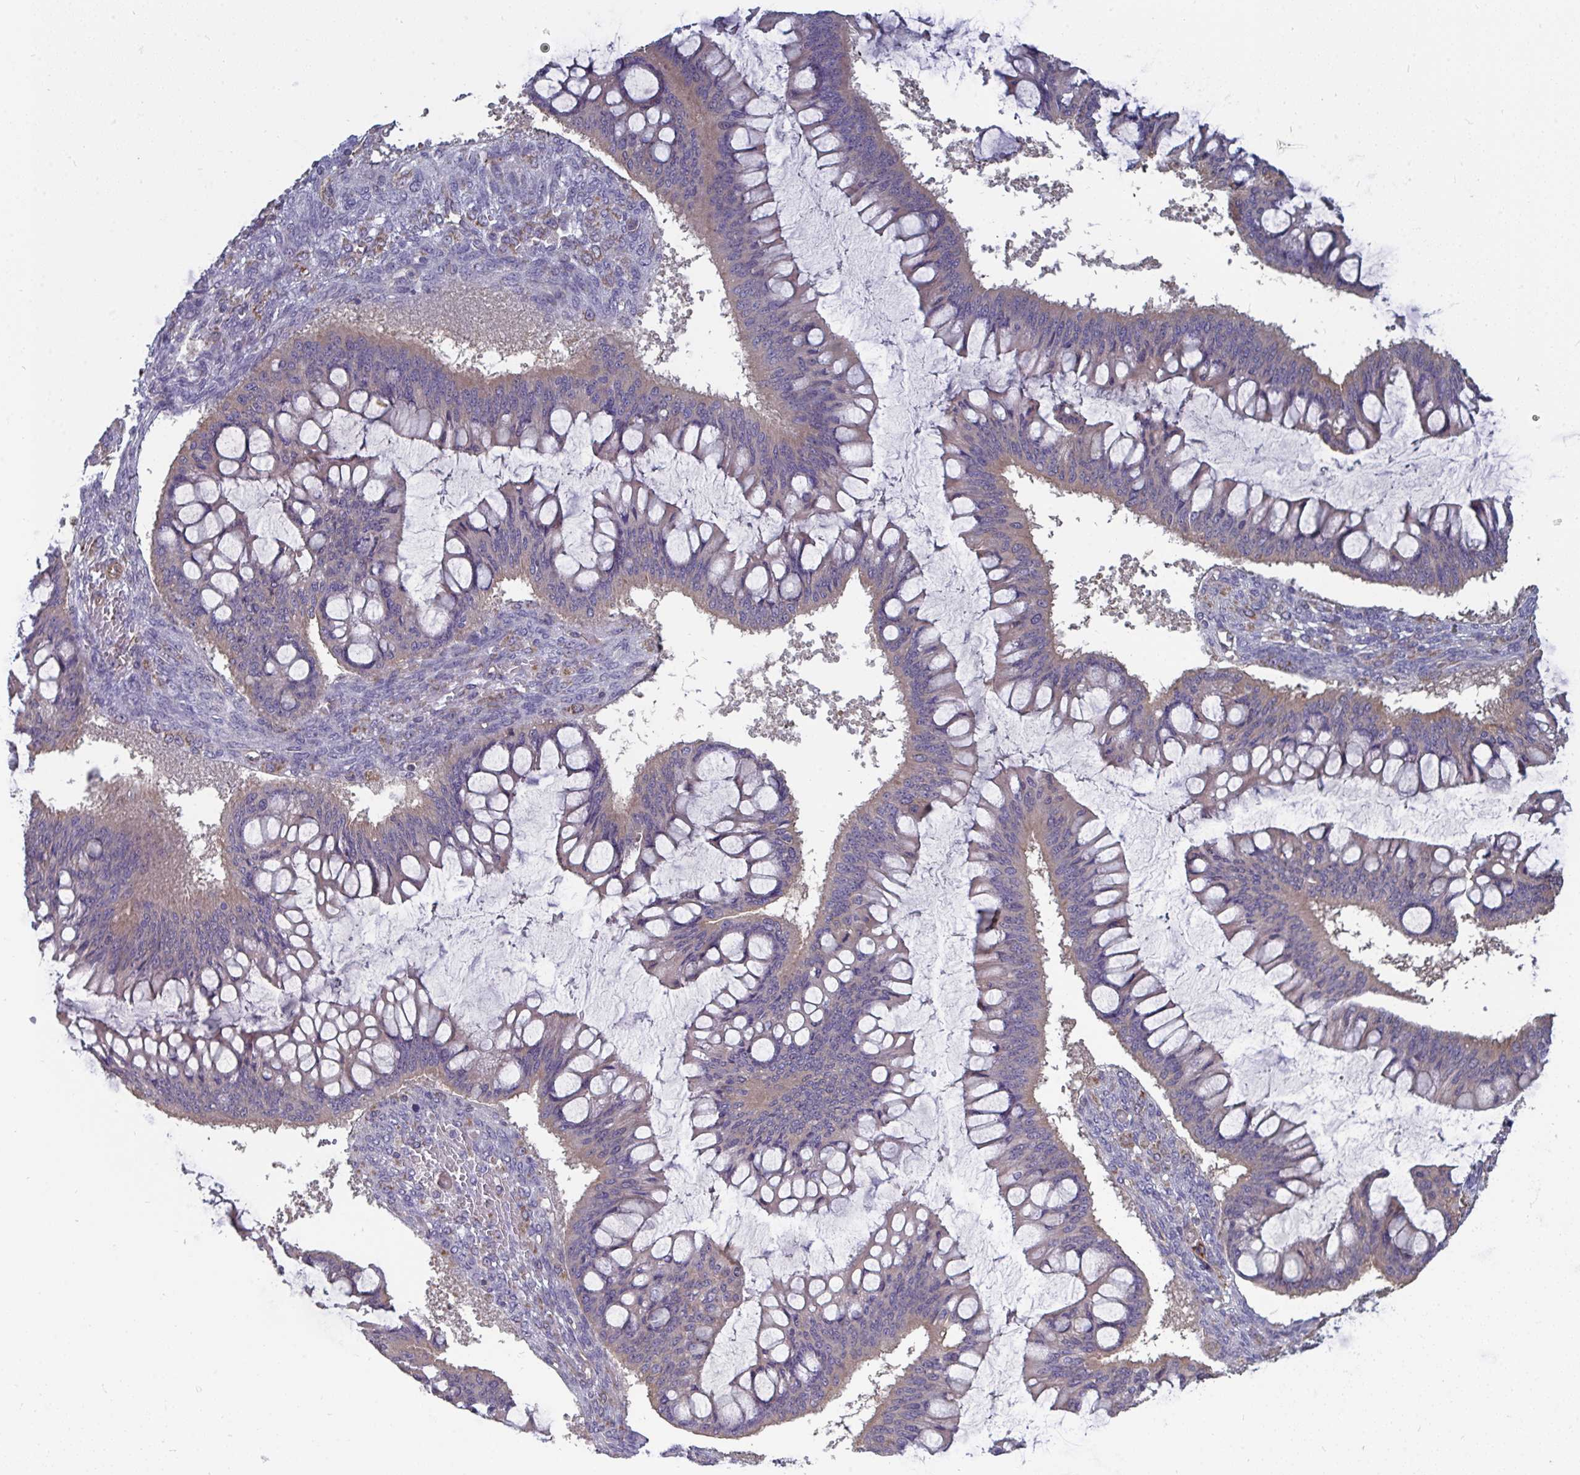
{"staining": {"intensity": "weak", "quantity": "<25%", "location": "cytoplasmic/membranous"}, "tissue": "ovarian cancer", "cell_type": "Tumor cells", "image_type": "cancer", "snomed": [{"axis": "morphology", "description": "Cystadenocarcinoma, mucinous, NOS"}, {"axis": "topography", "description": "Ovary"}], "caption": "Mucinous cystadenocarcinoma (ovarian) was stained to show a protein in brown. There is no significant positivity in tumor cells.", "gene": "ISCU", "patient": {"sex": "female", "age": 73}}